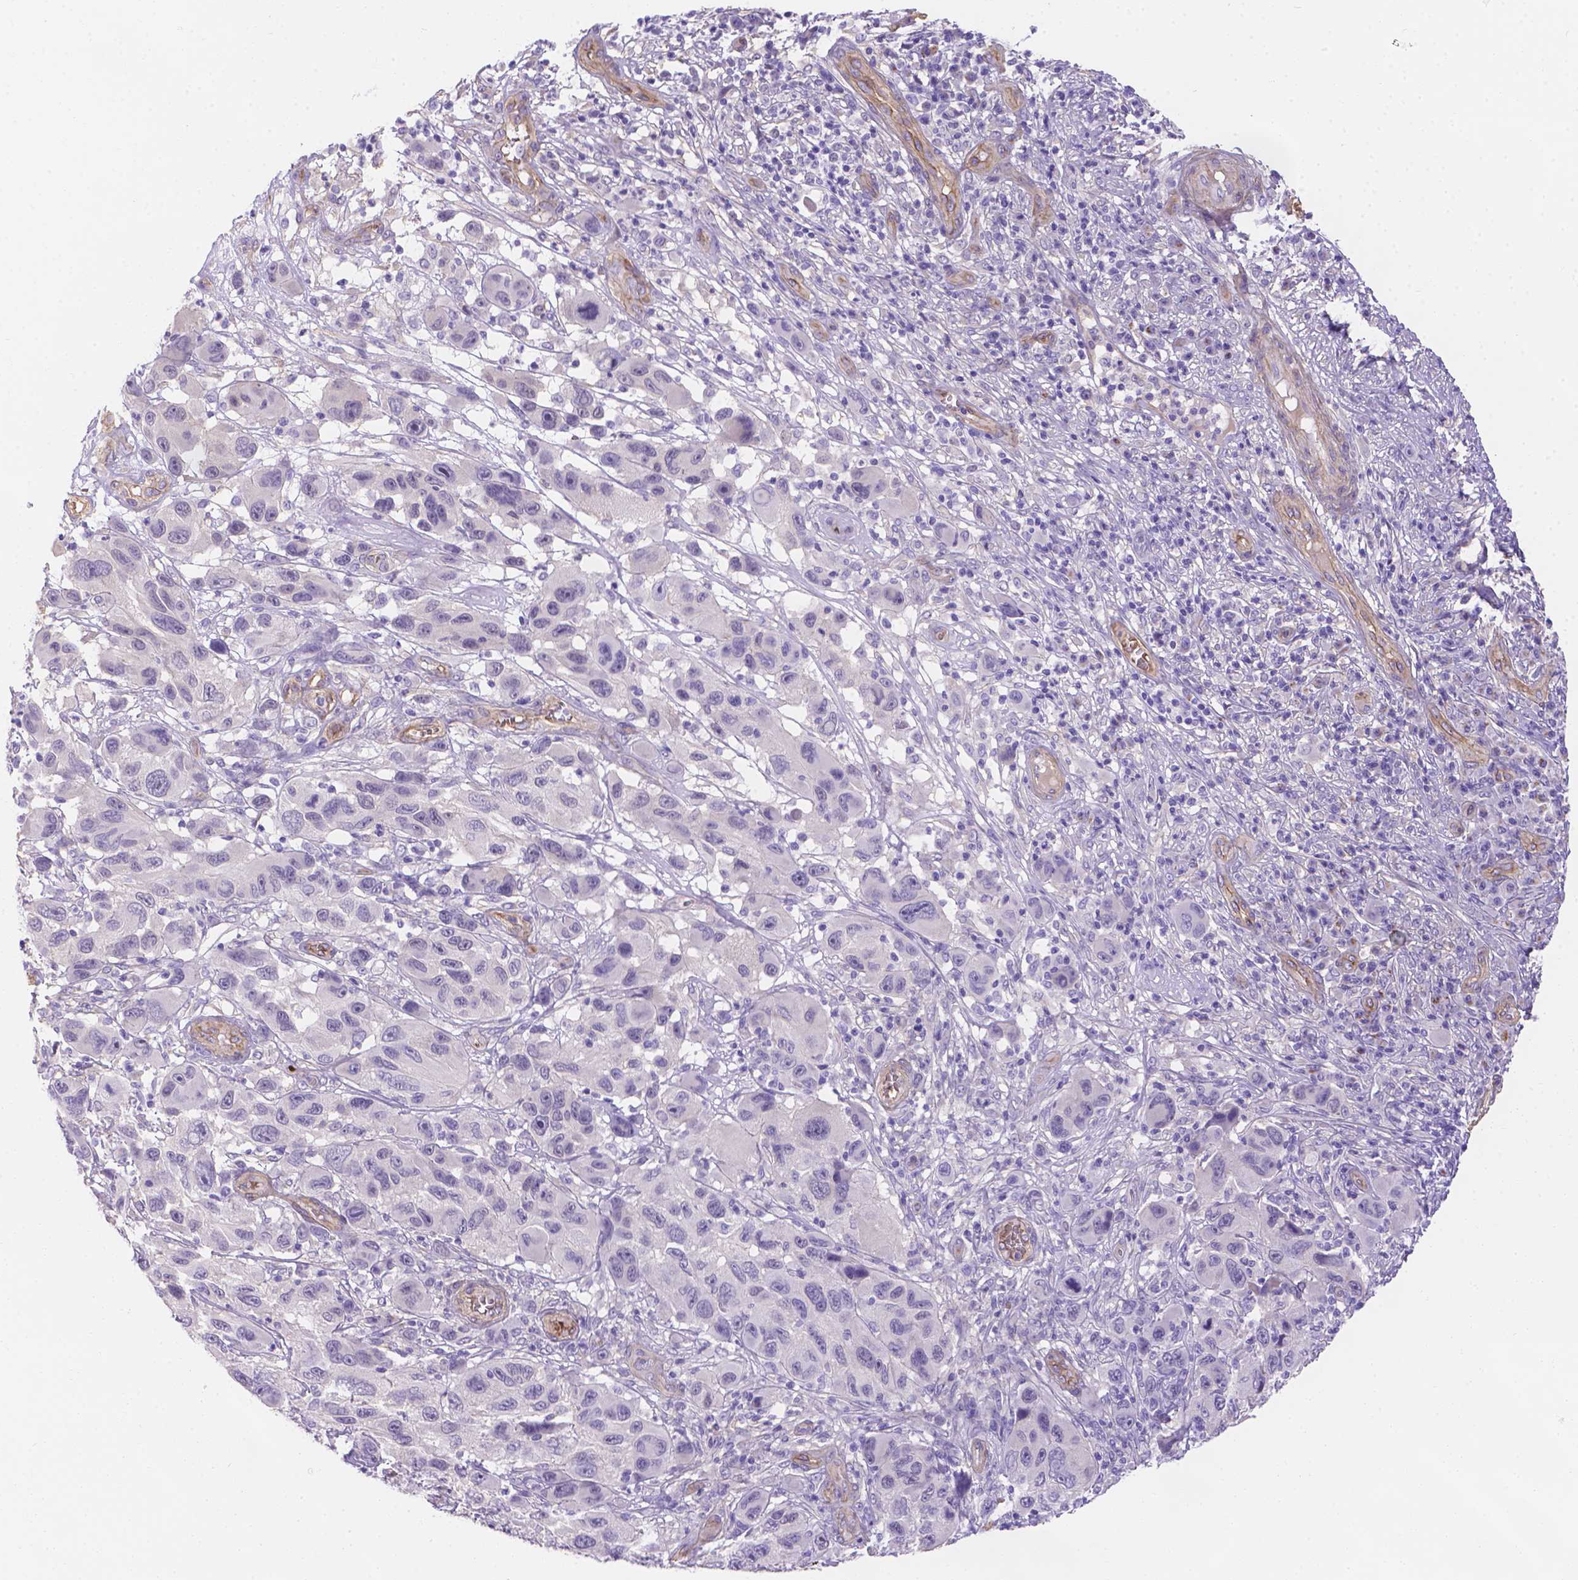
{"staining": {"intensity": "negative", "quantity": "none", "location": "none"}, "tissue": "melanoma", "cell_type": "Tumor cells", "image_type": "cancer", "snomed": [{"axis": "morphology", "description": "Malignant melanoma, NOS"}, {"axis": "topography", "description": "Skin"}], "caption": "An immunohistochemistry image of malignant melanoma is shown. There is no staining in tumor cells of malignant melanoma. (IHC, brightfield microscopy, high magnification).", "gene": "SLC40A1", "patient": {"sex": "male", "age": 53}}